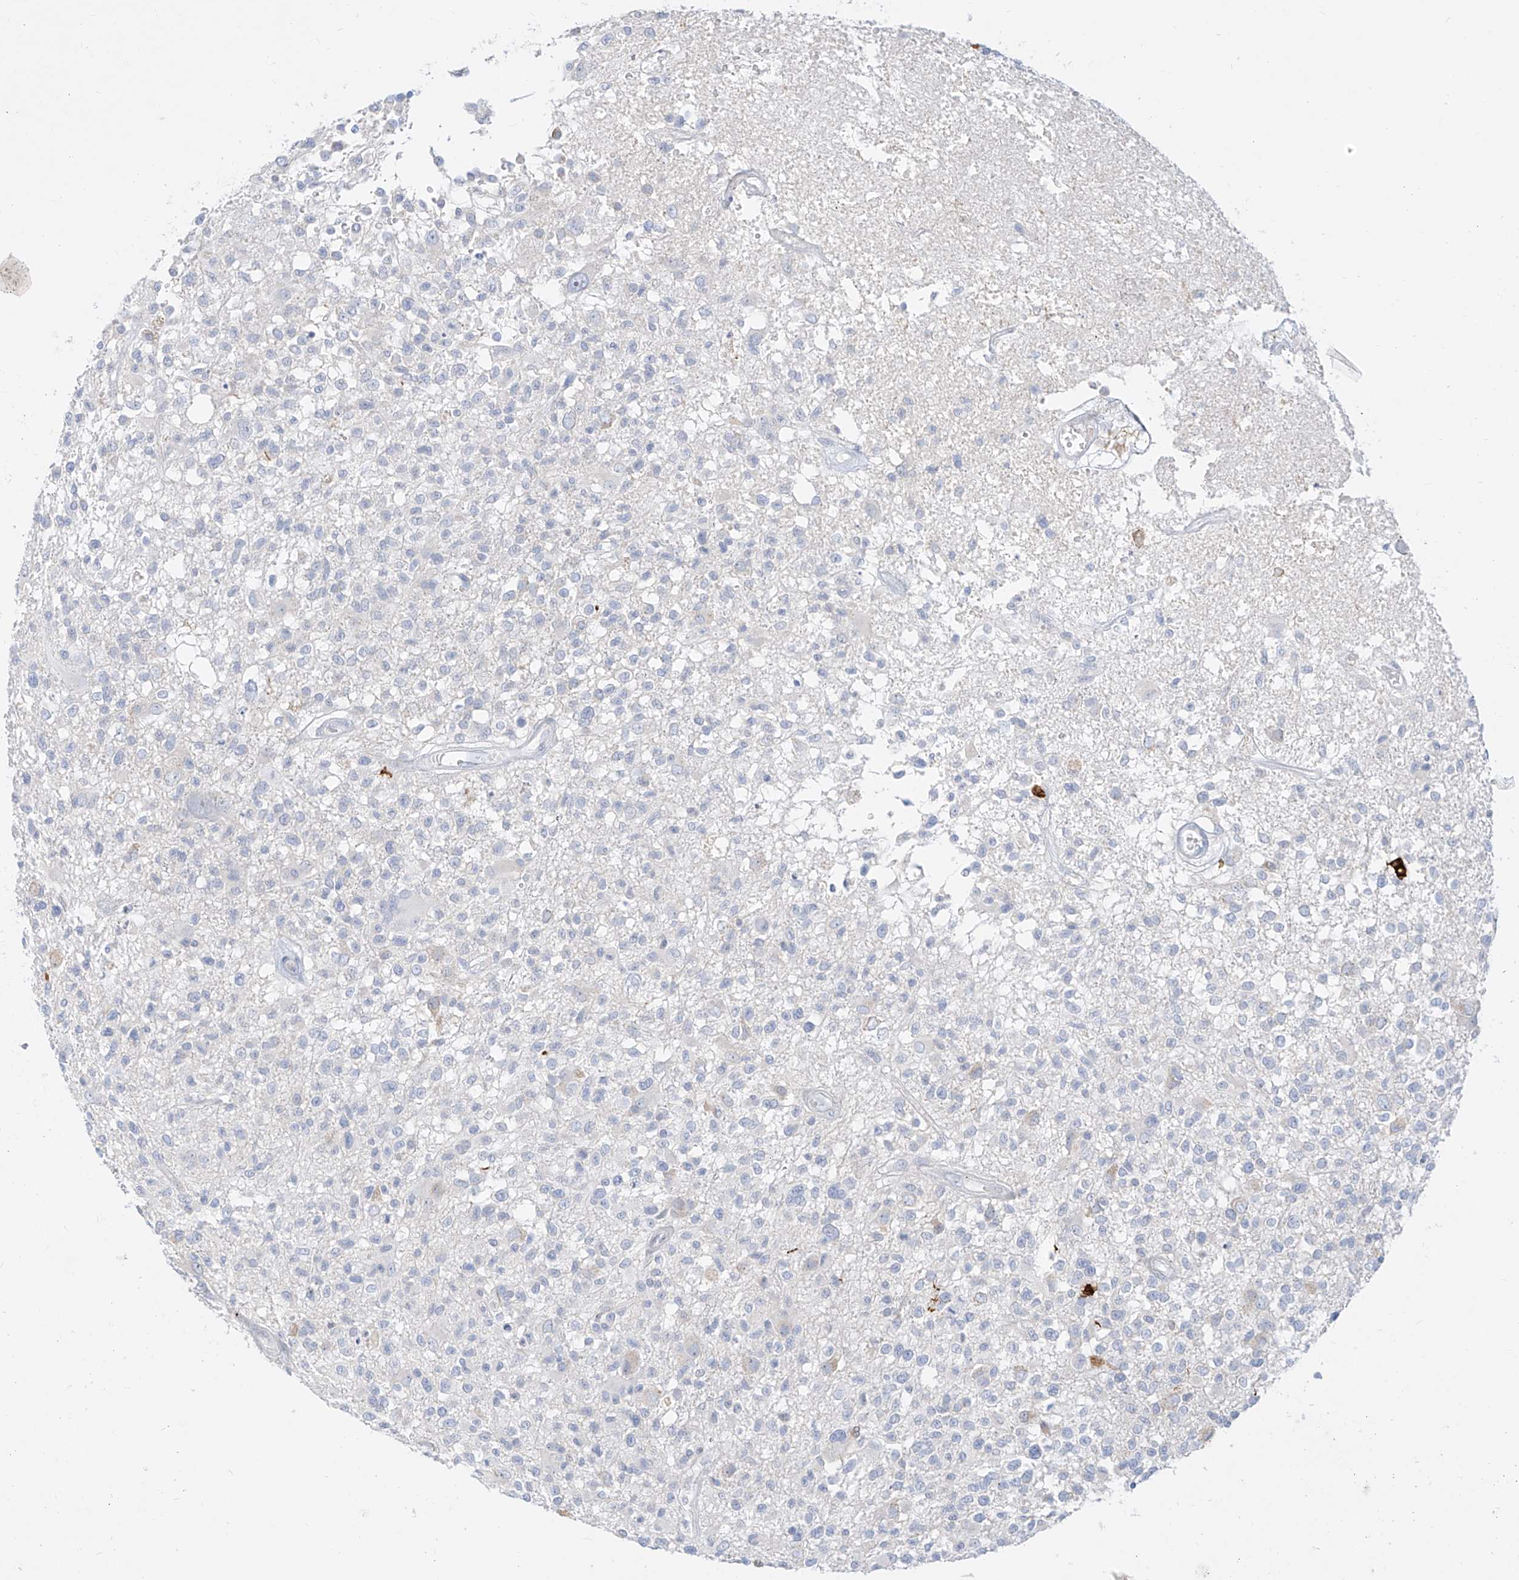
{"staining": {"intensity": "negative", "quantity": "none", "location": "none"}, "tissue": "glioma", "cell_type": "Tumor cells", "image_type": "cancer", "snomed": [{"axis": "morphology", "description": "Glioma, malignant, High grade"}, {"axis": "morphology", "description": "Glioblastoma, NOS"}, {"axis": "topography", "description": "Brain"}], "caption": "Glioma stained for a protein using immunohistochemistry reveals no staining tumor cells.", "gene": "SYTL3", "patient": {"sex": "male", "age": 60}}